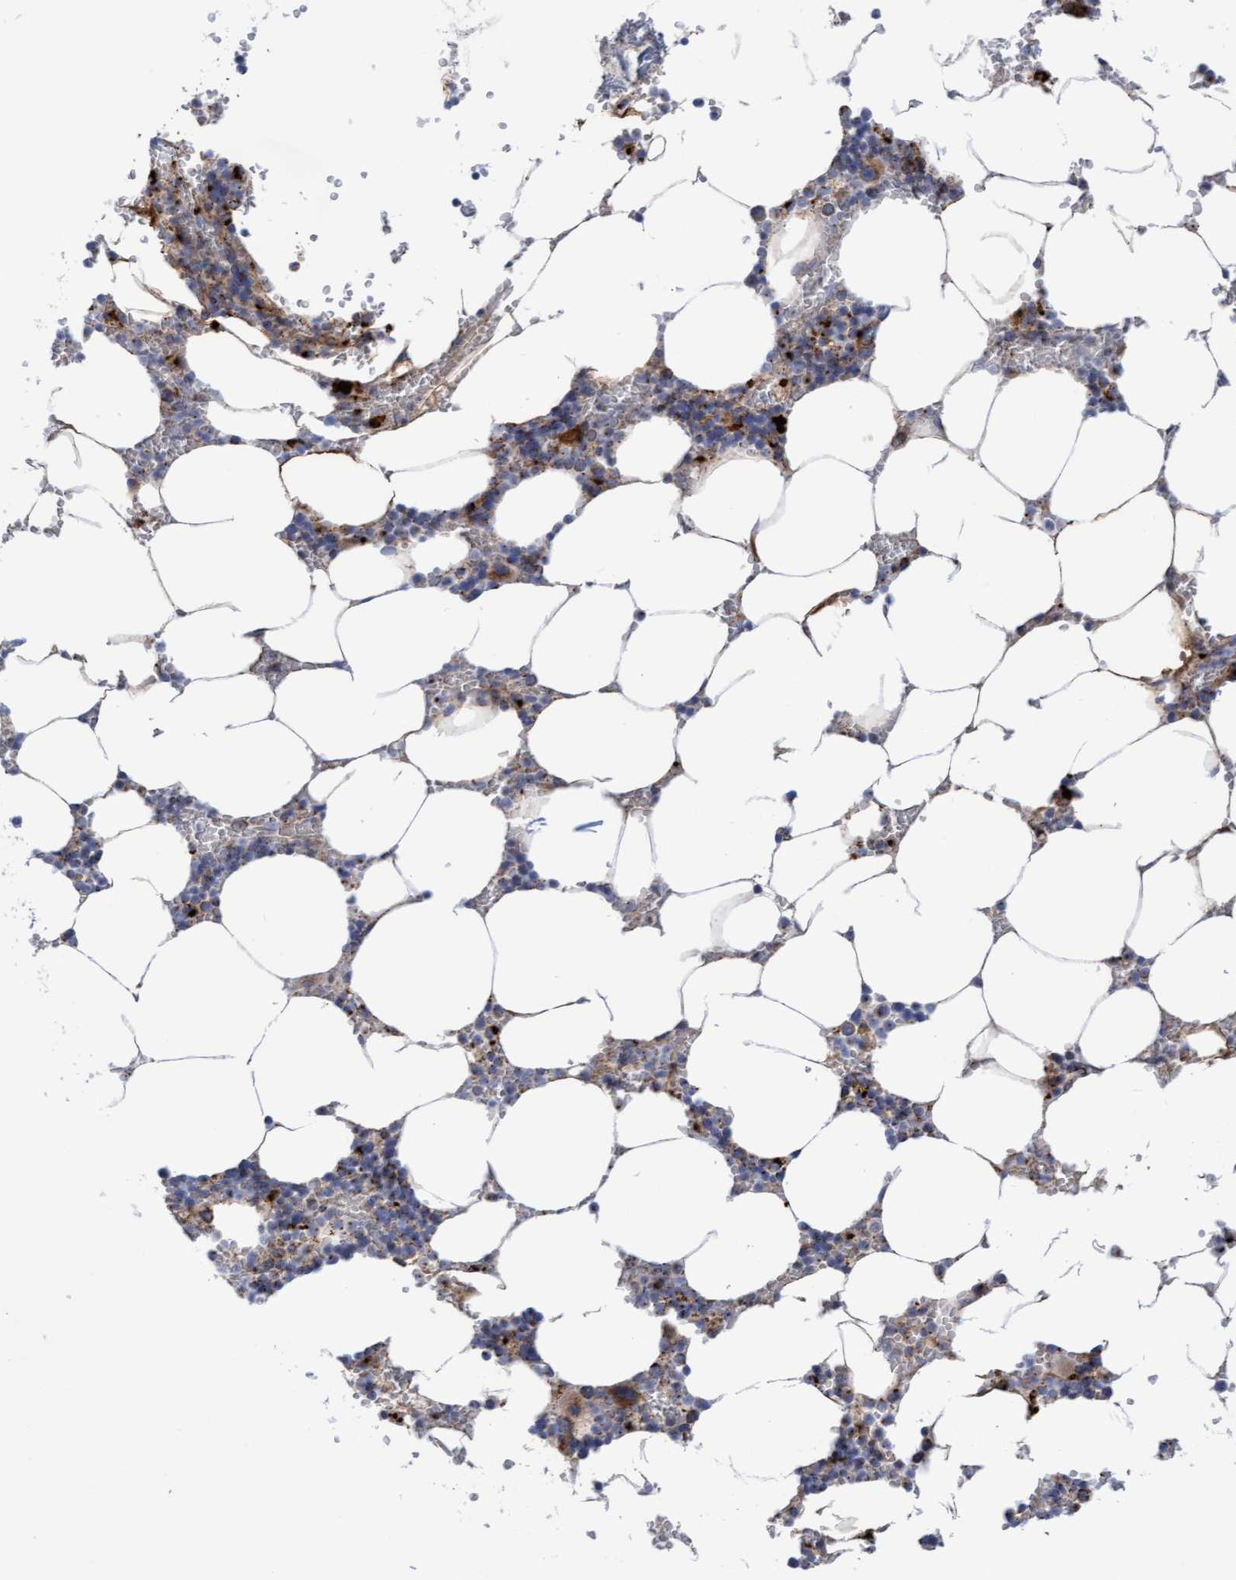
{"staining": {"intensity": "strong", "quantity": "<25%", "location": "cytoplasmic/membranous"}, "tissue": "bone marrow", "cell_type": "Hematopoietic cells", "image_type": "normal", "snomed": [{"axis": "morphology", "description": "Normal tissue, NOS"}, {"axis": "topography", "description": "Bone marrow"}], "caption": "Protein staining of unremarkable bone marrow demonstrates strong cytoplasmic/membranous staining in approximately <25% of hematopoietic cells.", "gene": "GGTA1", "patient": {"sex": "male", "age": 70}}